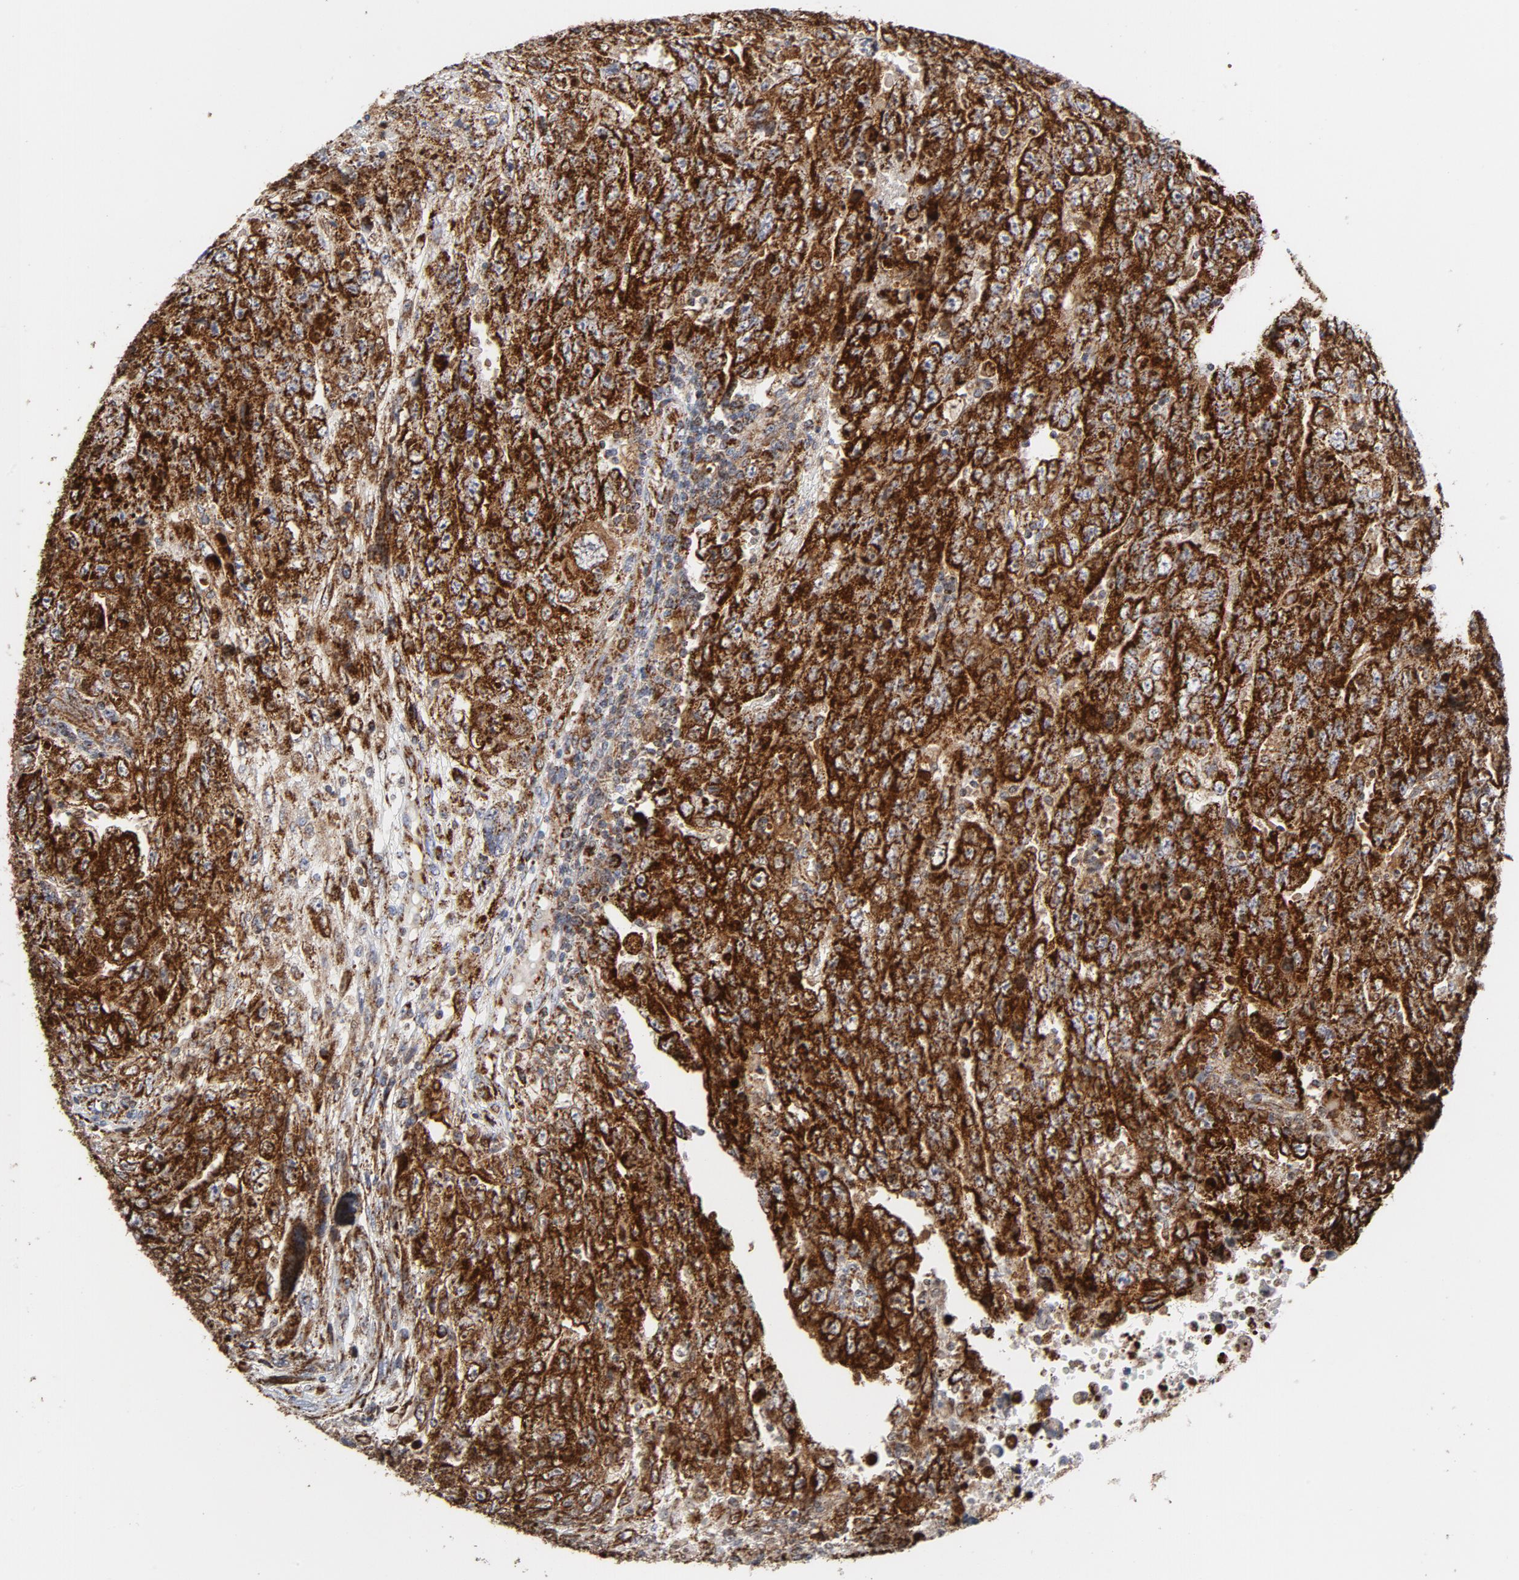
{"staining": {"intensity": "strong", "quantity": ">75%", "location": "cytoplasmic/membranous"}, "tissue": "testis cancer", "cell_type": "Tumor cells", "image_type": "cancer", "snomed": [{"axis": "morphology", "description": "Carcinoma, Embryonal, NOS"}, {"axis": "topography", "description": "Testis"}], "caption": "Tumor cells reveal high levels of strong cytoplasmic/membranous staining in about >75% of cells in human testis embryonal carcinoma. (DAB (3,3'-diaminobenzidine) IHC with brightfield microscopy, high magnification).", "gene": "CYCS", "patient": {"sex": "male", "age": 28}}